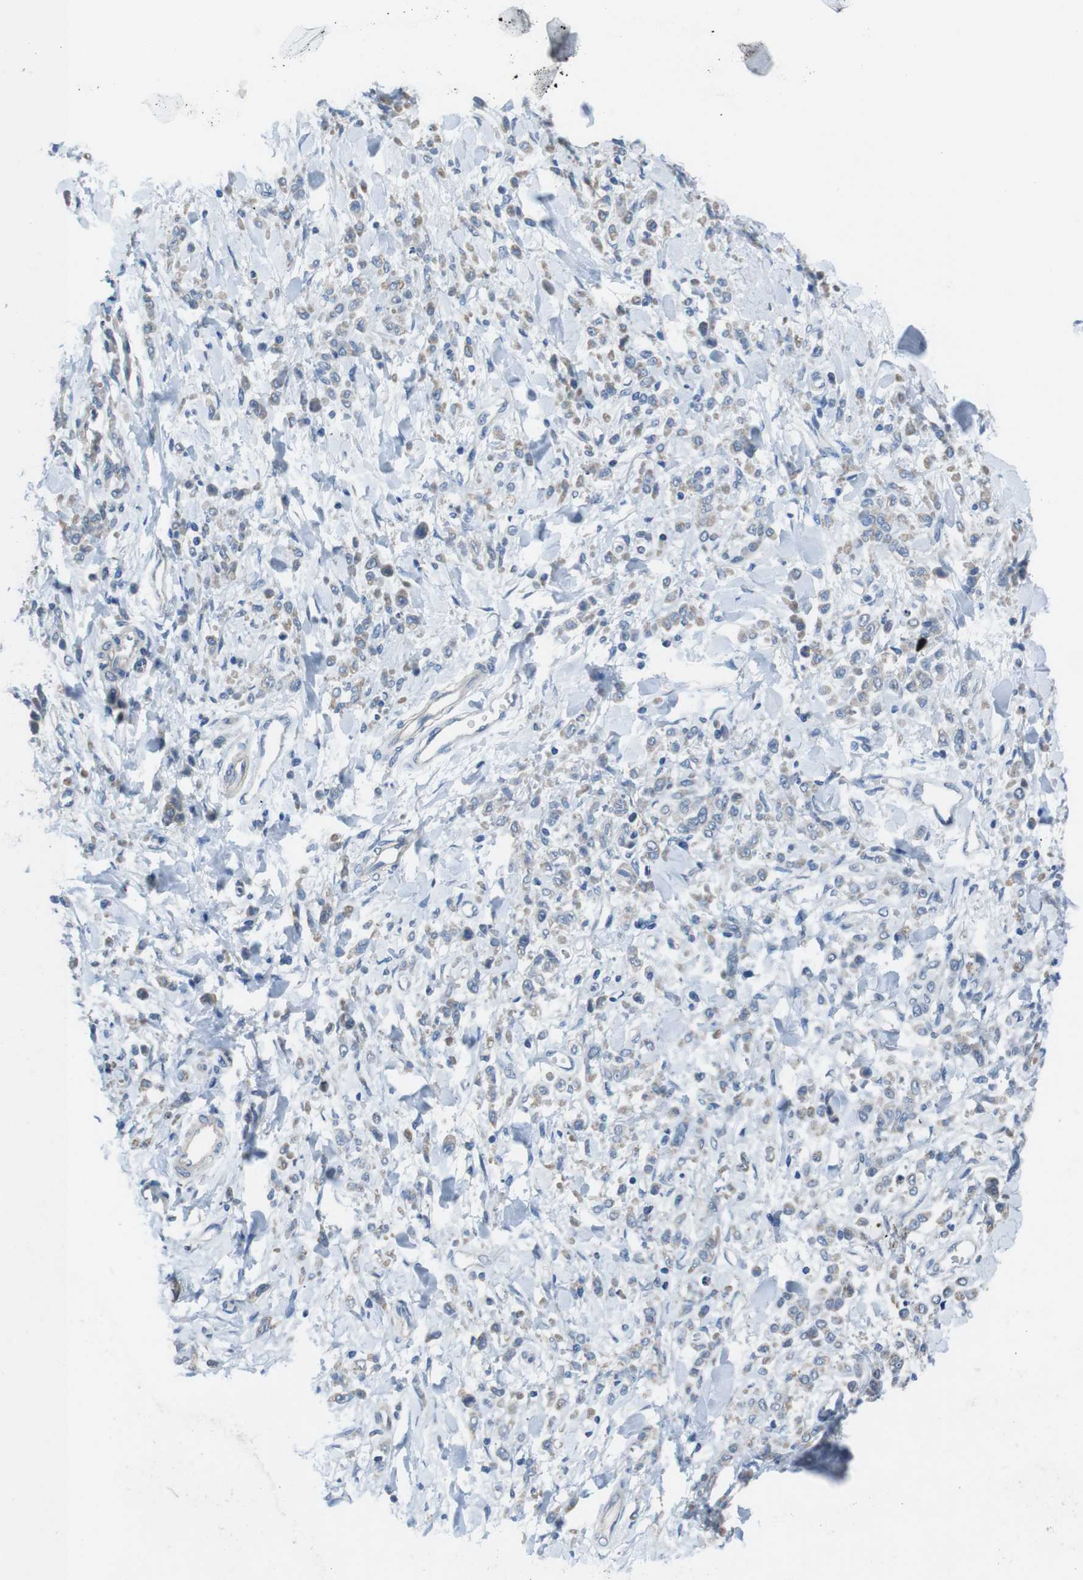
{"staining": {"intensity": "negative", "quantity": "none", "location": "none"}, "tissue": "stomach cancer", "cell_type": "Tumor cells", "image_type": "cancer", "snomed": [{"axis": "morphology", "description": "Normal tissue, NOS"}, {"axis": "morphology", "description": "Adenocarcinoma, NOS"}, {"axis": "topography", "description": "Stomach"}], "caption": "IHC of stomach cancer (adenocarcinoma) shows no expression in tumor cells.", "gene": "CYP2C8", "patient": {"sex": "male", "age": 82}}